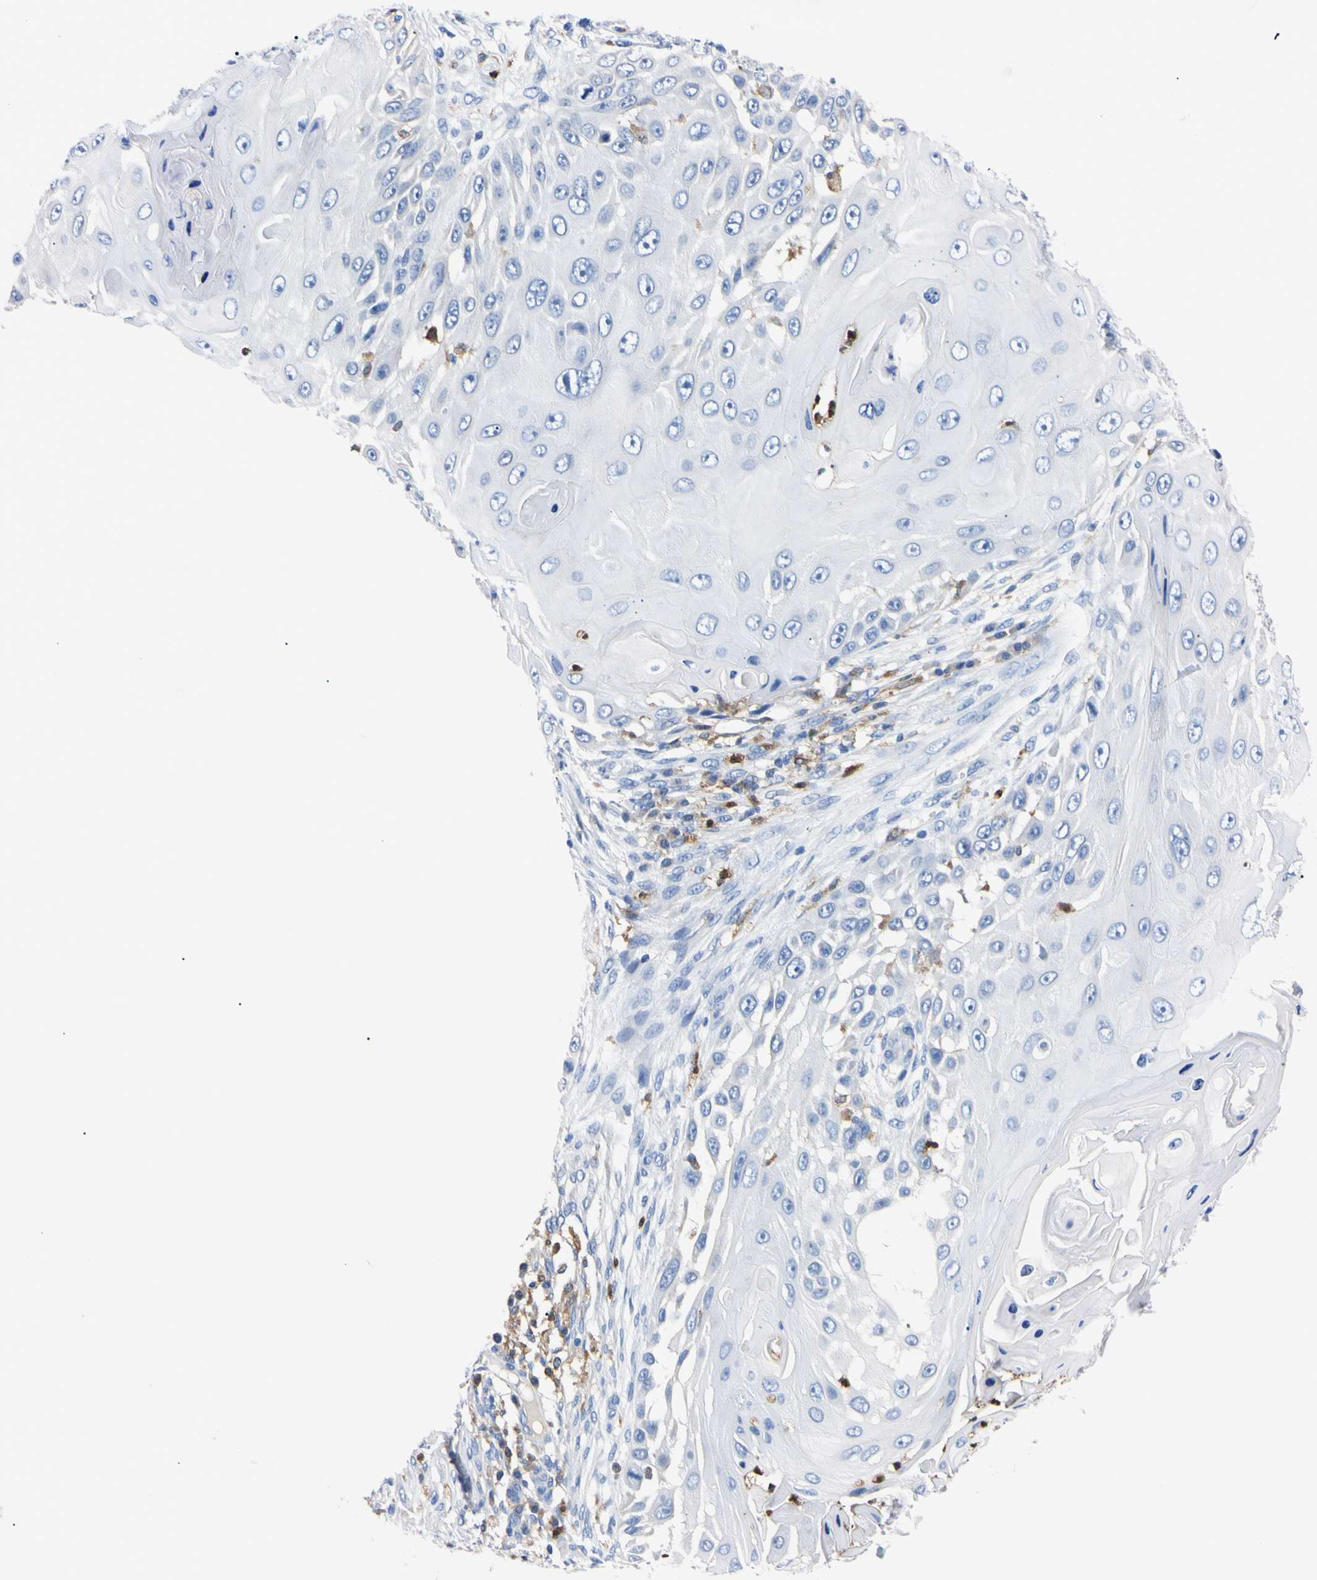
{"staining": {"intensity": "negative", "quantity": "none", "location": "none"}, "tissue": "skin cancer", "cell_type": "Tumor cells", "image_type": "cancer", "snomed": [{"axis": "morphology", "description": "Squamous cell carcinoma, NOS"}, {"axis": "topography", "description": "Skin"}], "caption": "Immunohistochemistry of human skin squamous cell carcinoma demonstrates no positivity in tumor cells.", "gene": "NCF4", "patient": {"sex": "female", "age": 44}}